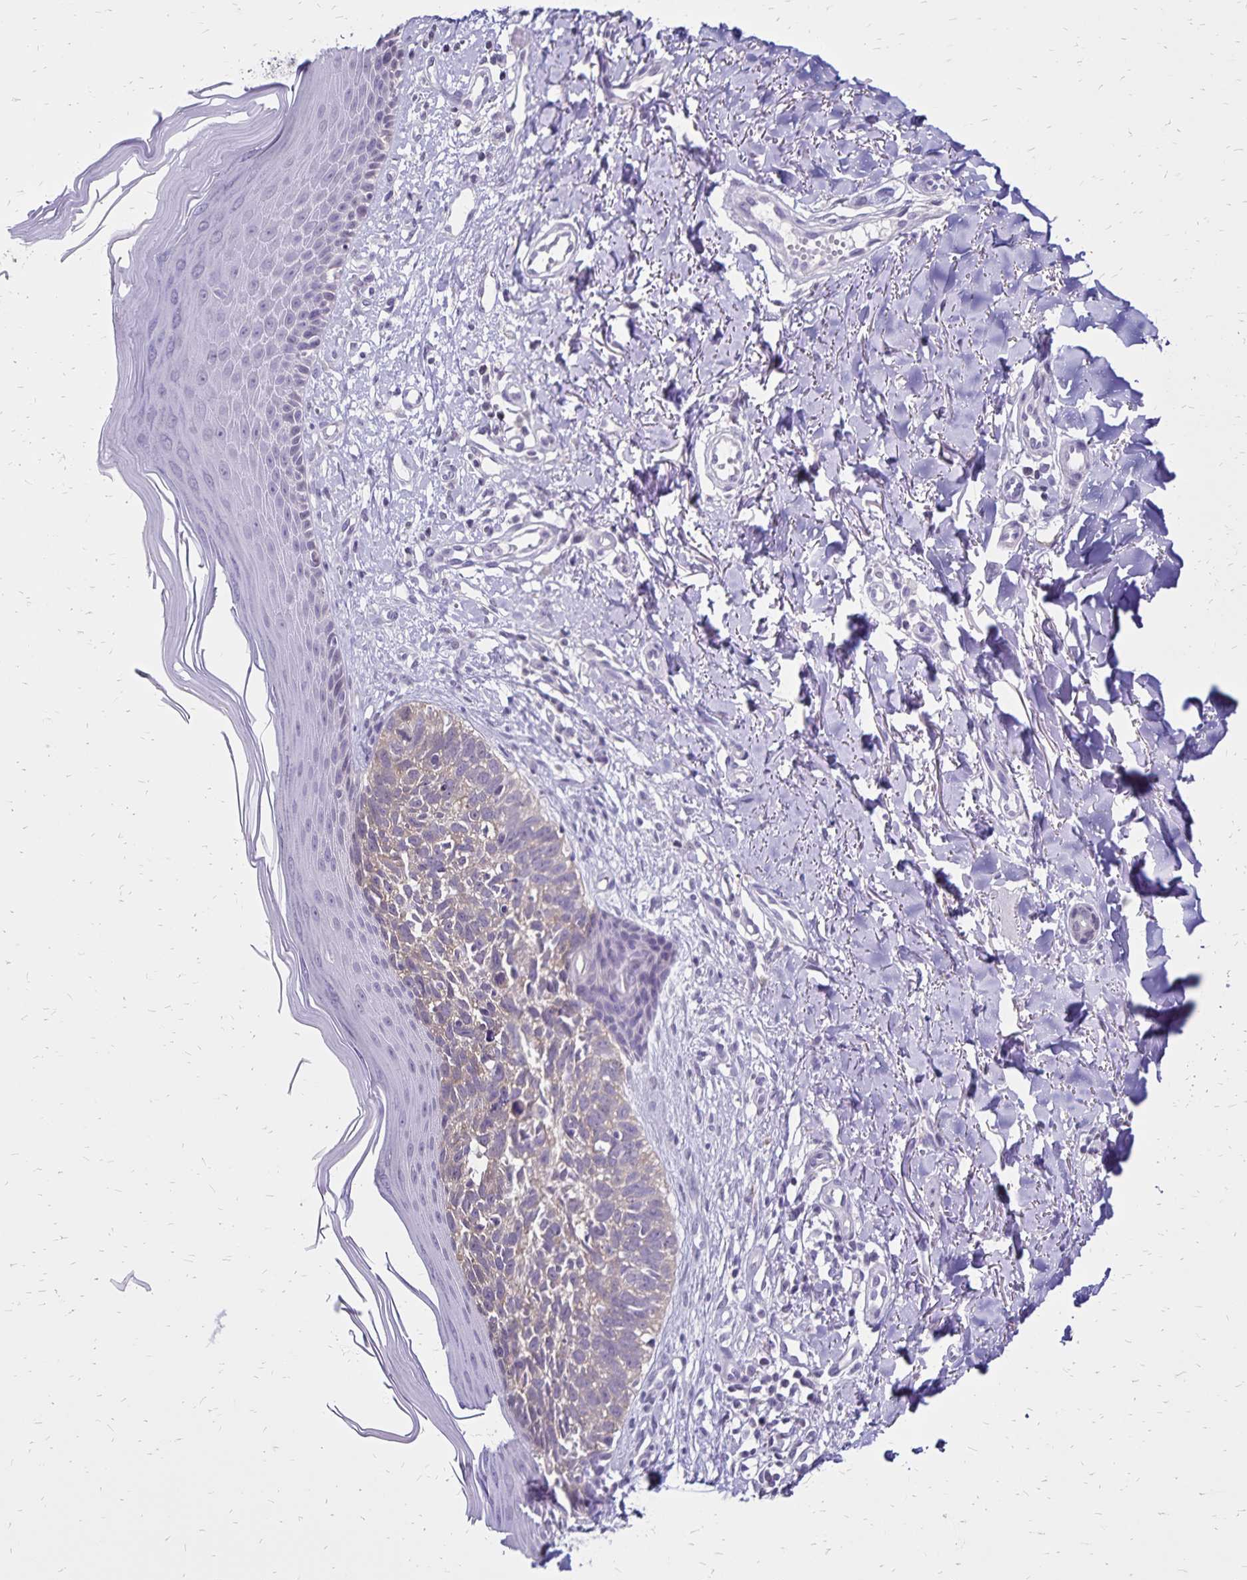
{"staining": {"intensity": "weak", "quantity": ">75%", "location": "cytoplasmic/membranous"}, "tissue": "skin cancer", "cell_type": "Tumor cells", "image_type": "cancer", "snomed": [{"axis": "morphology", "description": "Basal cell carcinoma"}, {"axis": "topography", "description": "Skin"}], "caption": "IHC of skin cancer (basal cell carcinoma) exhibits low levels of weak cytoplasmic/membranous expression in about >75% of tumor cells.", "gene": "SH3GL3", "patient": {"sex": "female", "age": 45}}